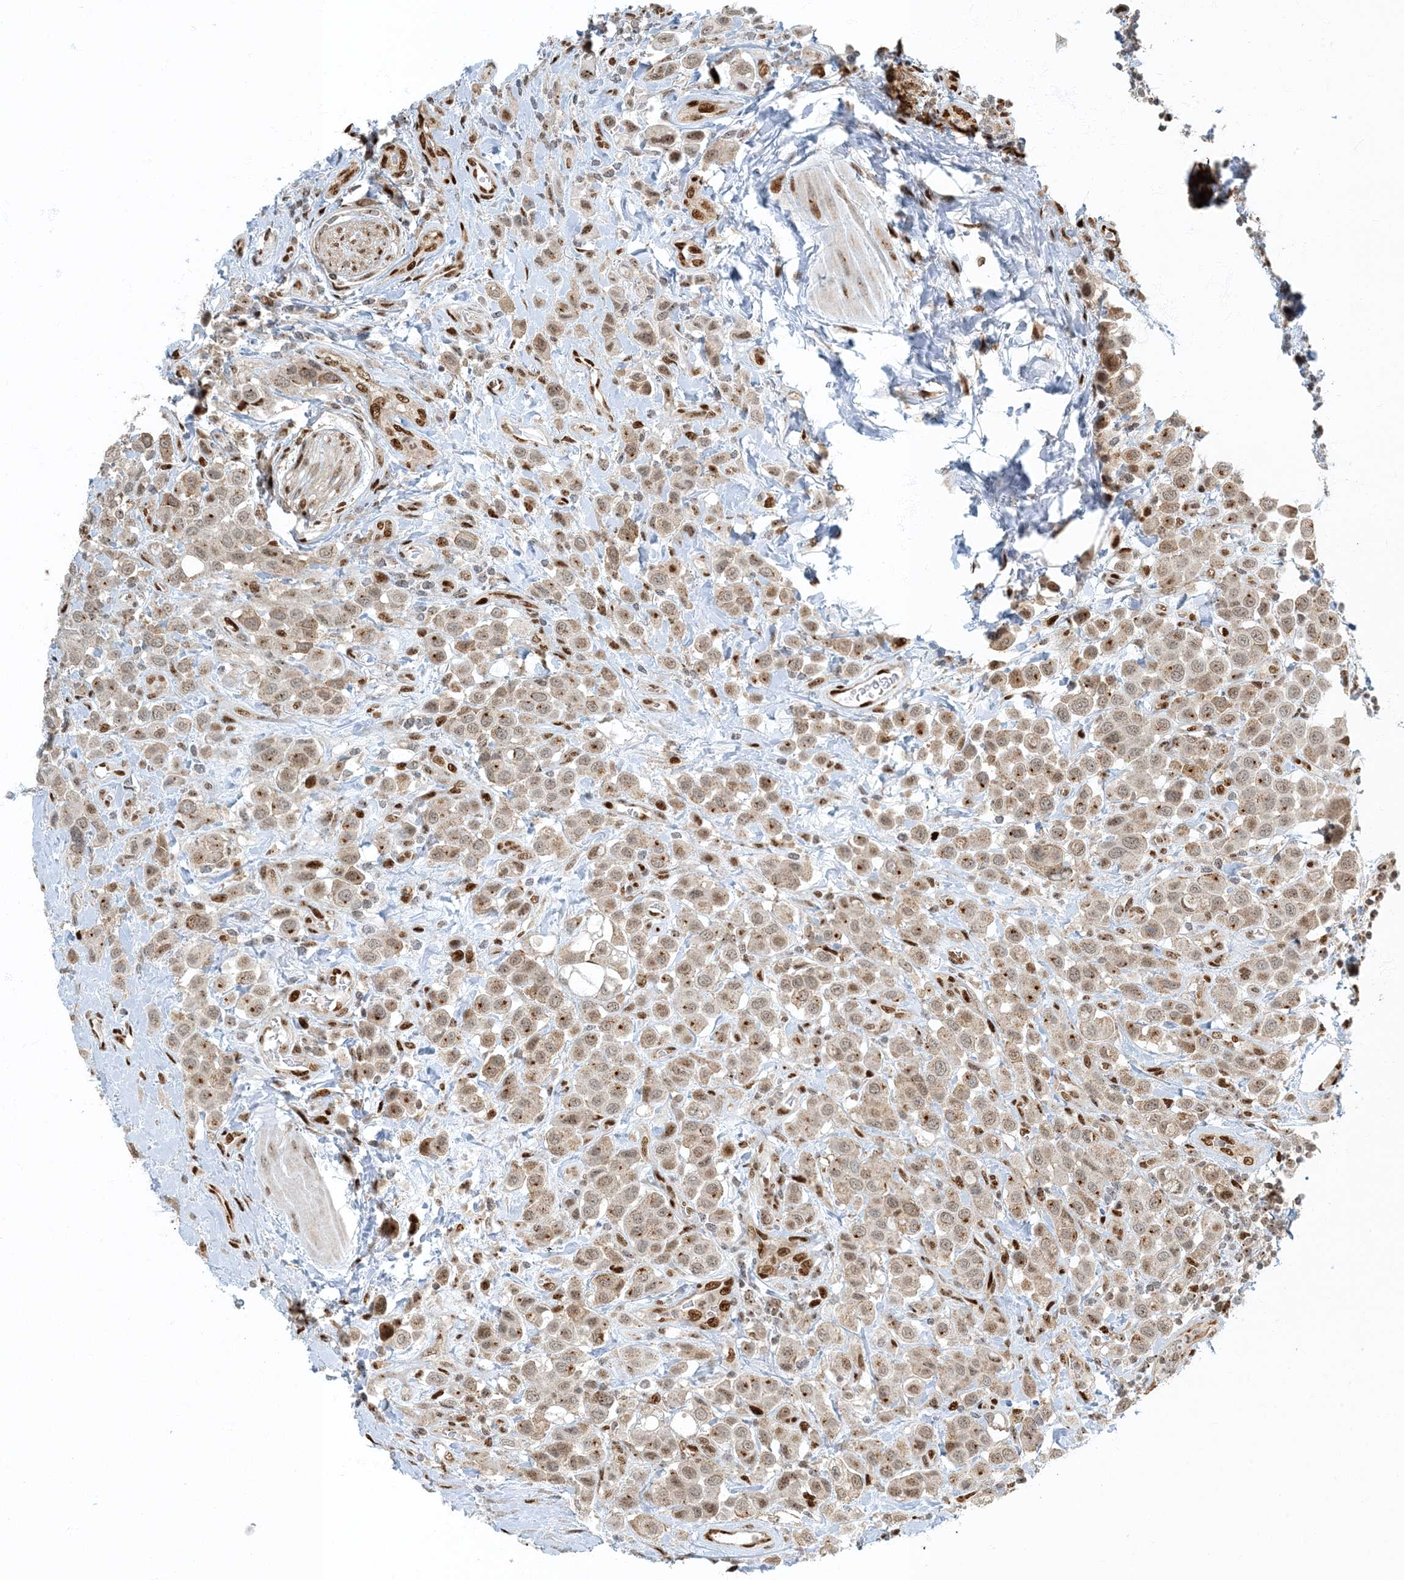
{"staining": {"intensity": "weak", "quantity": ">75%", "location": "nuclear"}, "tissue": "urothelial cancer", "cell_type": "Tumor cells", "image_type": "cancer", "snomed": [{"axis": "morphology", "description": "Urothelial carcinoma, High grade"}, {"axis": "topography", "description": "Urinary bladder"}], "caption": "Weak nuclear protein positivity is identified in about >75% of tumor cells in urothelial cancer.", "gene": "MBD1", "patient": {"sex": "male", "age": 50}}